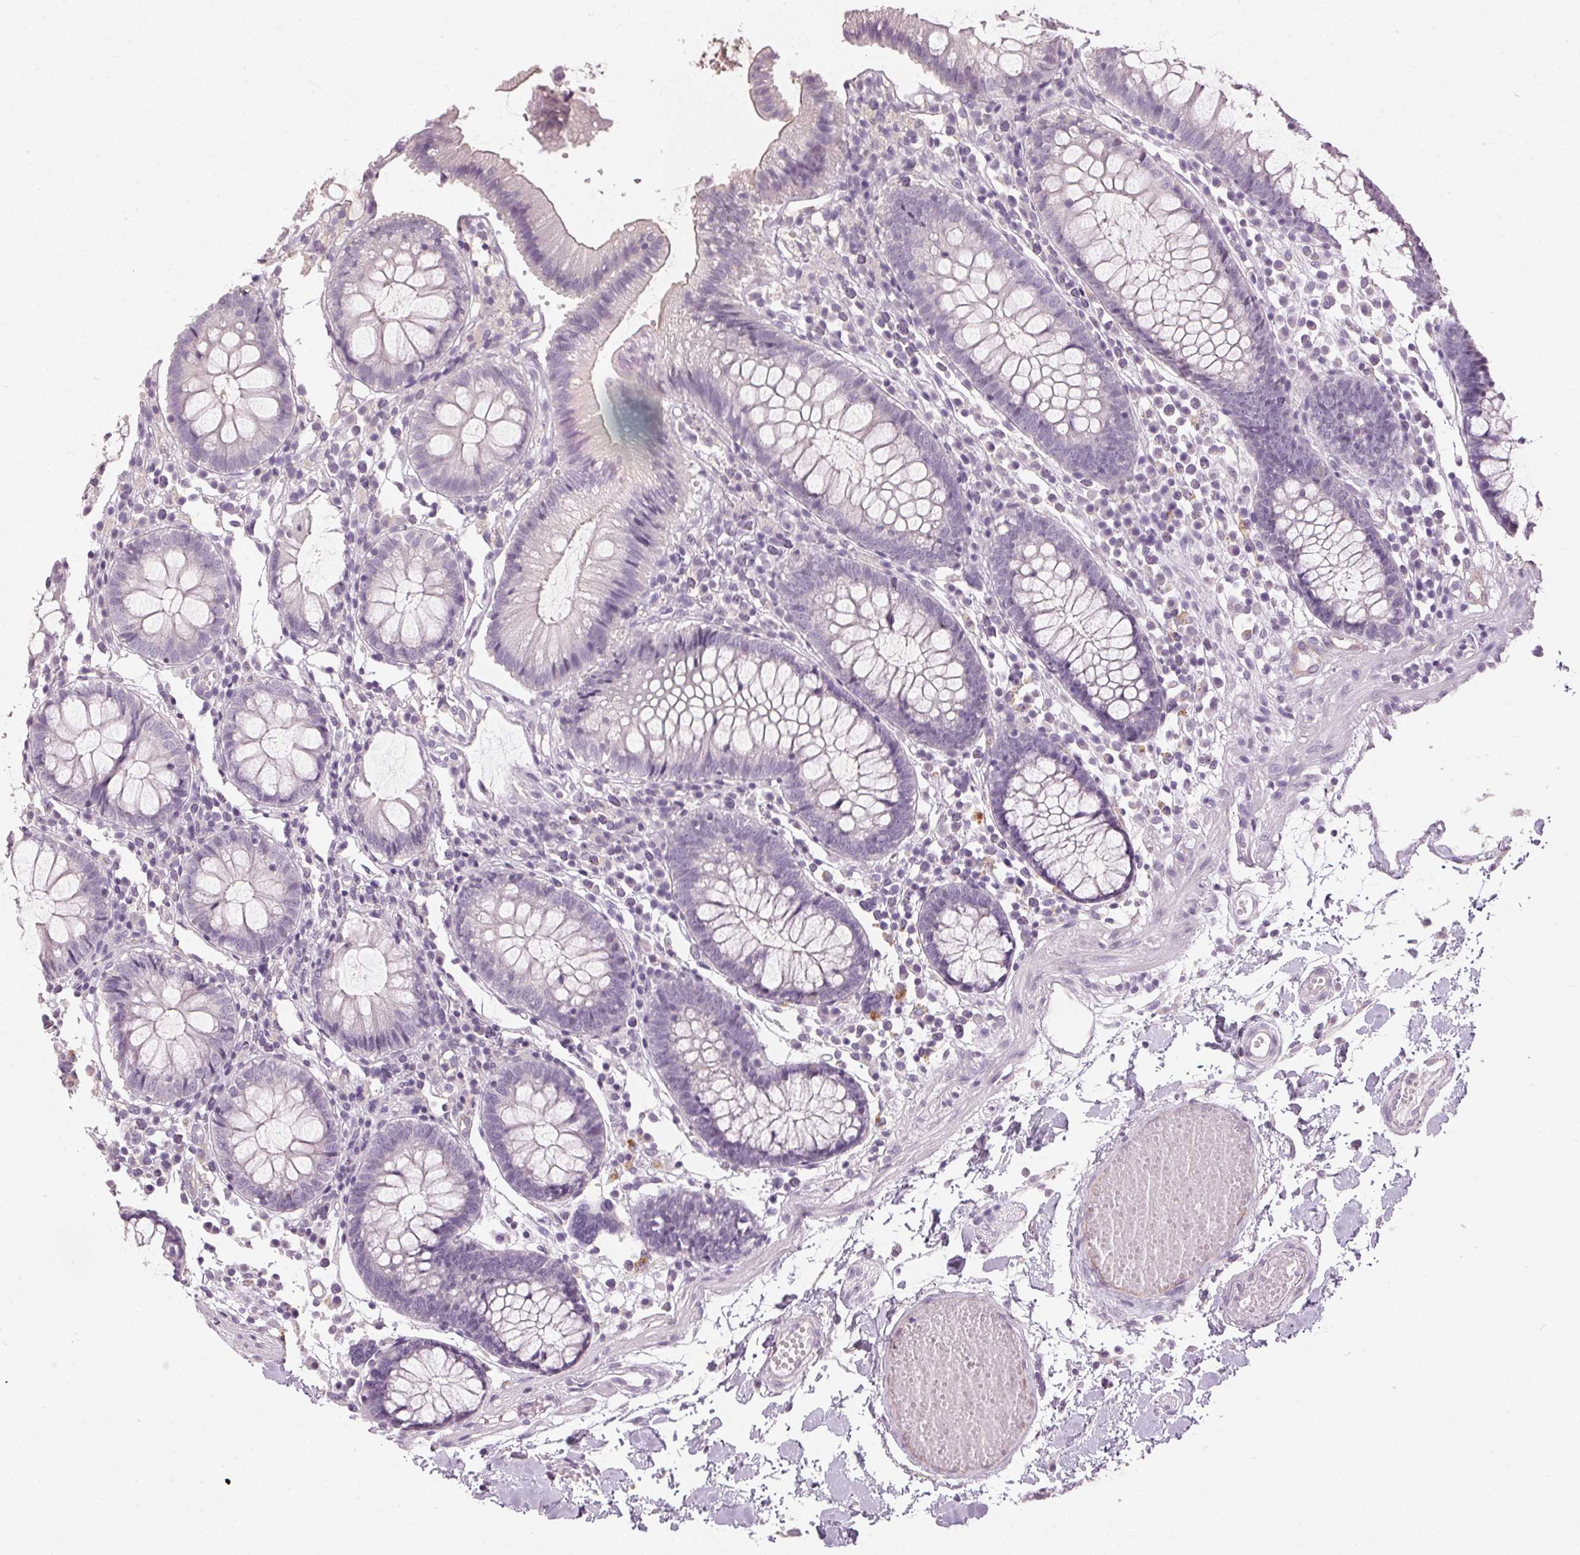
{"staining": {"intensity": "negative", "quantity": "none", "location": "none"}, "tissue": "colon", "cell_type": "Endothelial cells", "image_type": "normal", "snomed": [{"axis": "morphology", "description": "Normal tissue, NOS"}, {"axis": "morphology", "description": "Adenocarcinoma, NOS"}, {"axis": "topography", "description": "Colon"}], "caption": "A high-resolution micrograph shows immunohistochemistry staining of normal colon, which demonstrates no significant expression in endothelial cells. (IHC, brightfield microscopy, high magnification).", "gene": "CLTRN", "patient": {"sex": "male", "age": 83}}